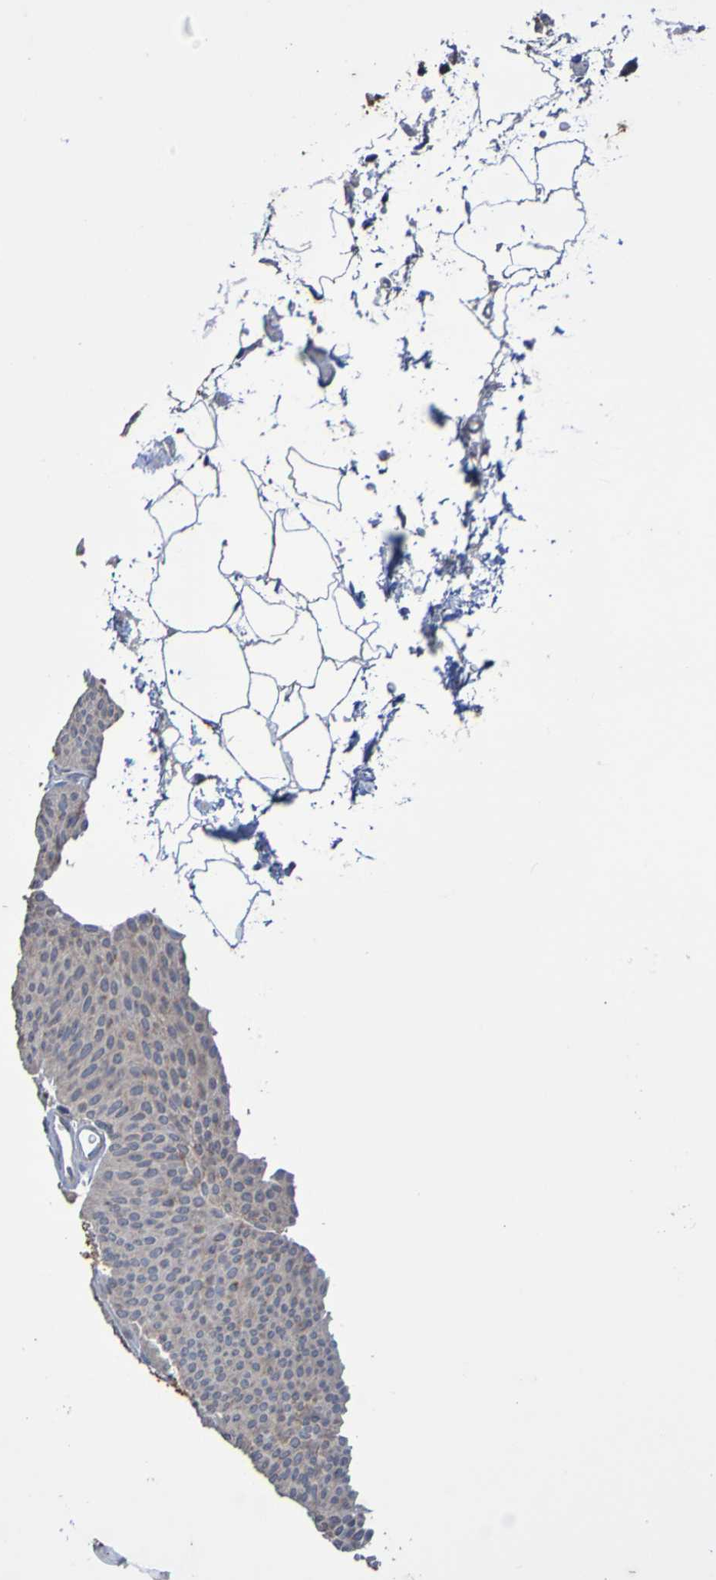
{"staining": {"intensity": "weak", "quantity": ">75%", "location": "cytoplasmic/membranous"}, "tissue": "urothelial cancer", "cell_type": "Tumor cells", "image_type": "cancer", "snomed": [{"axis": "morphology", "description": "Urothelial carcinoma, Low grade"}, {"axis": "topography", "description": "Urinary bladder"}], "caption": "Urothelial carcinoma (low-grade) stained with DAB (3,3'-diaminobenzidine) immunohistochemistry (IHC) shows low levels of weak cytoplasmic/membranous expression in about >75% of tumor cells.", "gene": "C3orf18", "patient": {"sex": "female", "age": 60}}